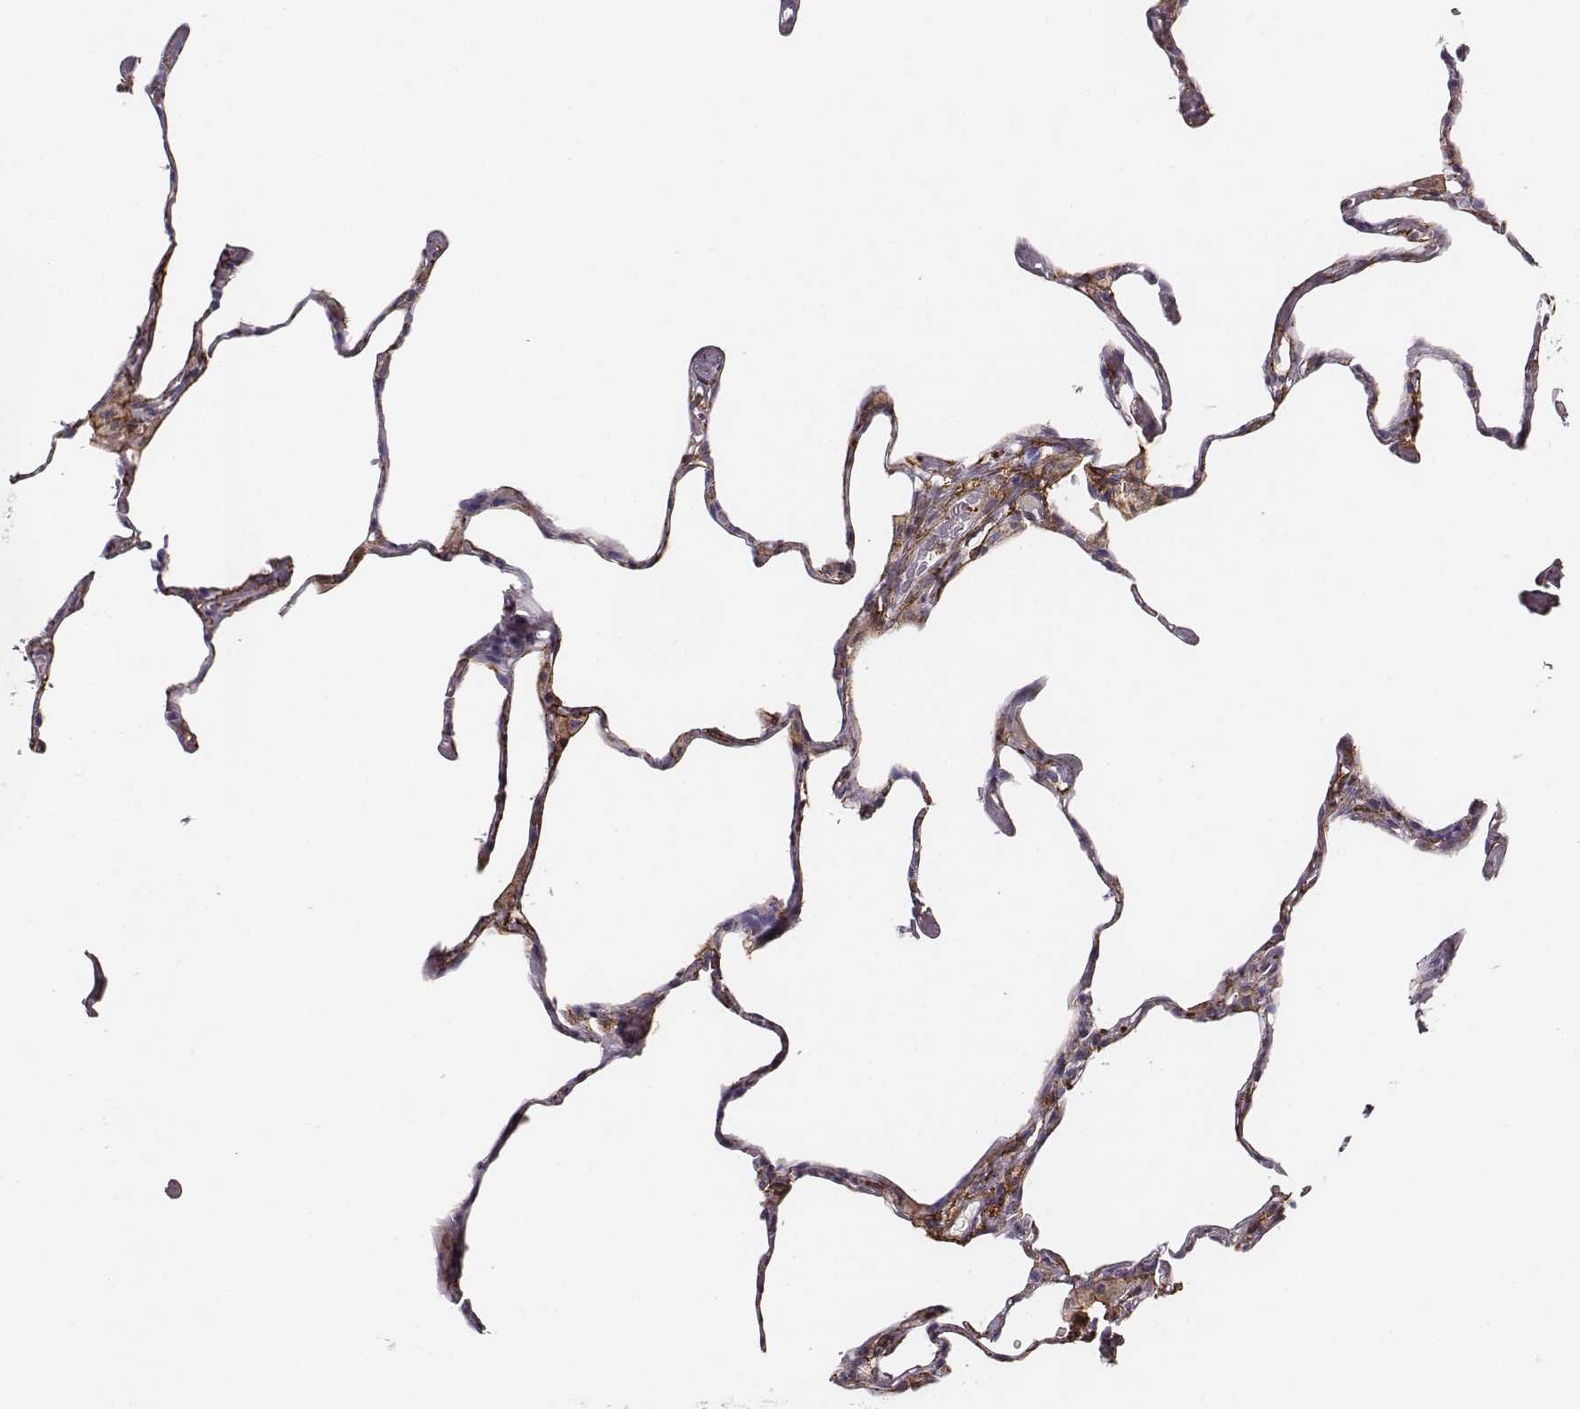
{"staining": {"intensity": "negative", "quantity": "none", "location": "none"}, "tissue": "lung", "cell_type": "Alveolar cells", "image_type": "normal", "snomed": [{"axis": "morphology", "description": "Normal tissue, NOS"}, {"axis": "topography", "description": "Lung"}], "caption": "Human lung stained for a protein using IHC exhibits no staining in alveolar cells.", "gene": "ZYX", "patient": {"sex": "male", "age": 65}}